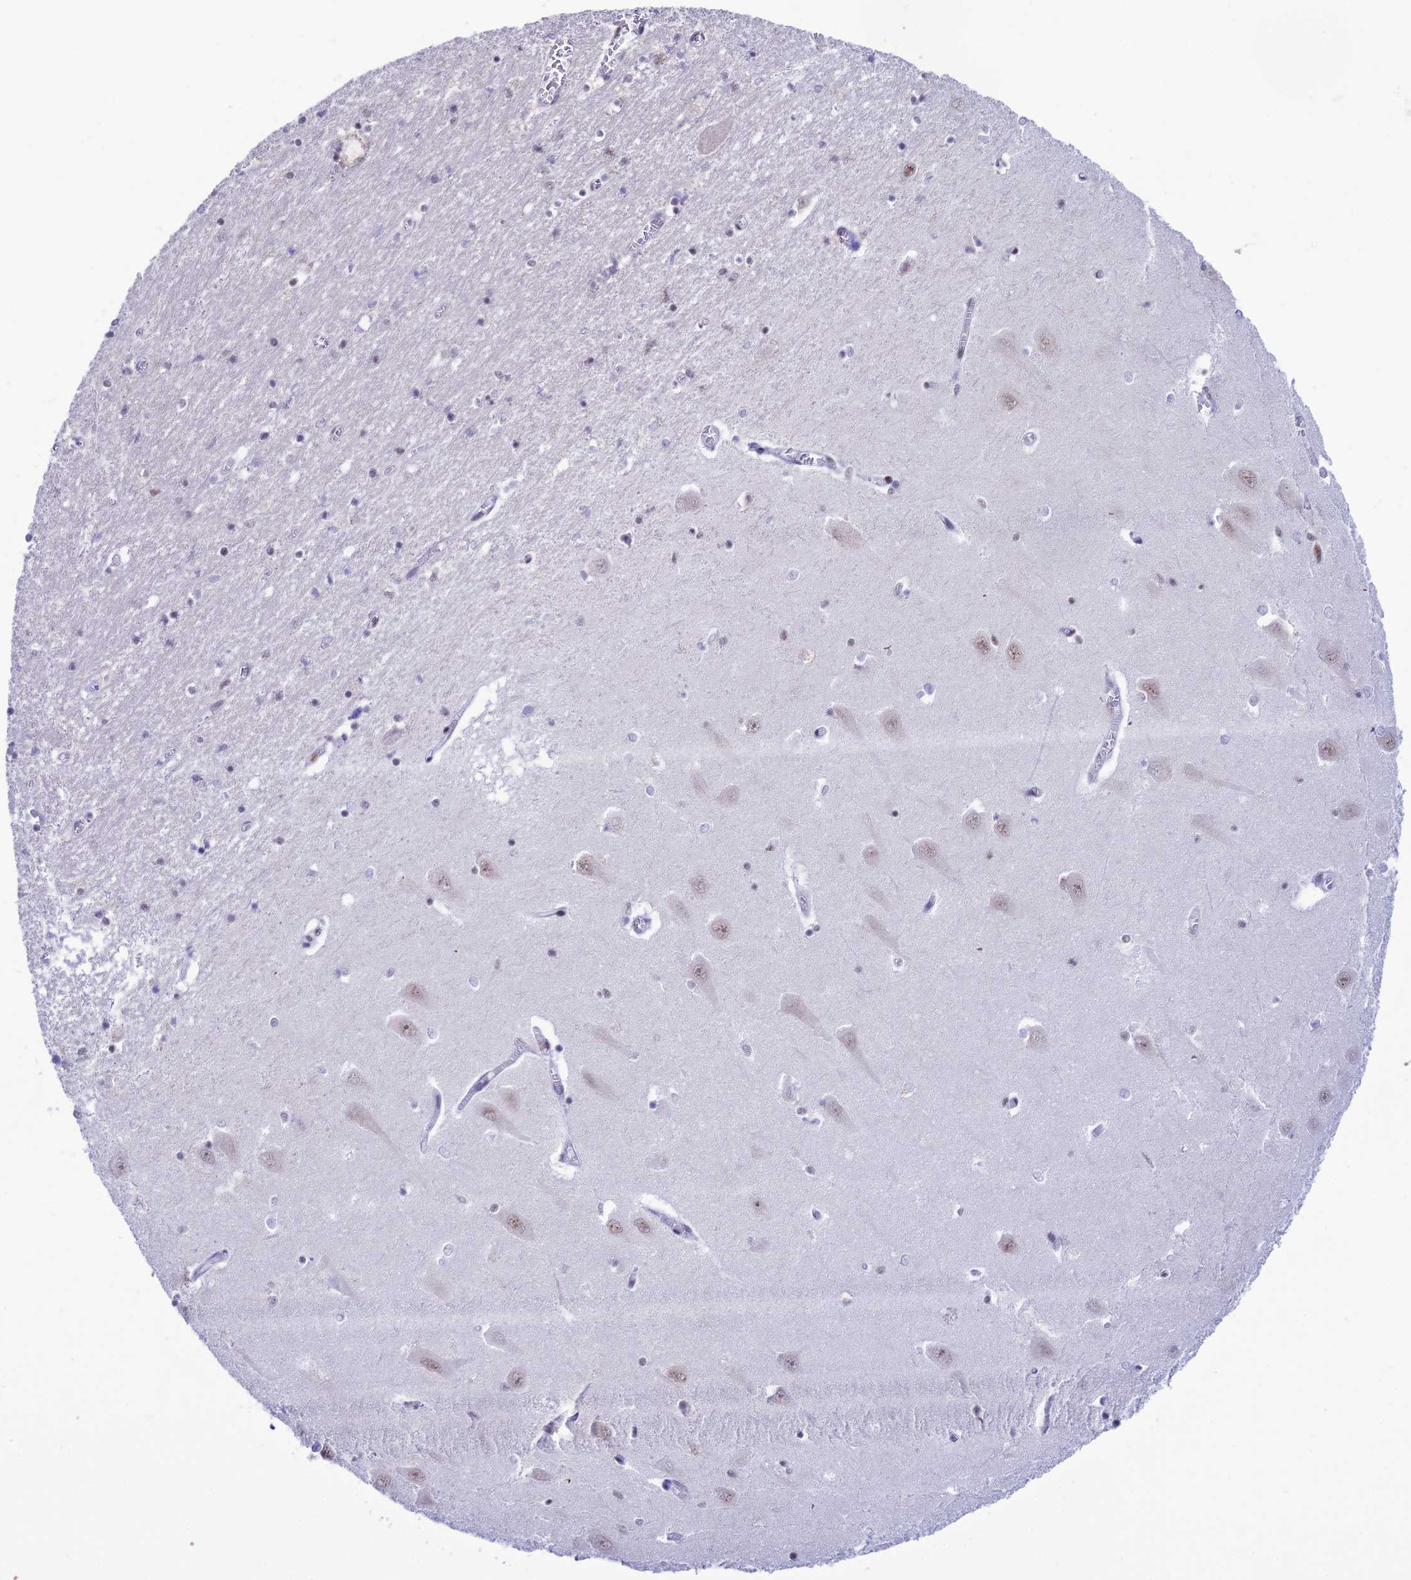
{"staining": {"intensity": "moderate", "quantity": "<25%", "location": "nuclear"}, "tissue": "hippocampus", "cell_type": "Glial cells", "image_type": "normal", "snomed": [{"axis": "morphology", "description": "Normal tissue, NOS"}, {"axis": "topography", "description": "Hippocampus"}], "caption": "DAB immunohistochemical staining of normal human hippocampus reveals moderate nuclear protein staining in about <25% of glial cells.", "gene": "MFSD2B", "patient": {"sex": "male", "age": 70}}